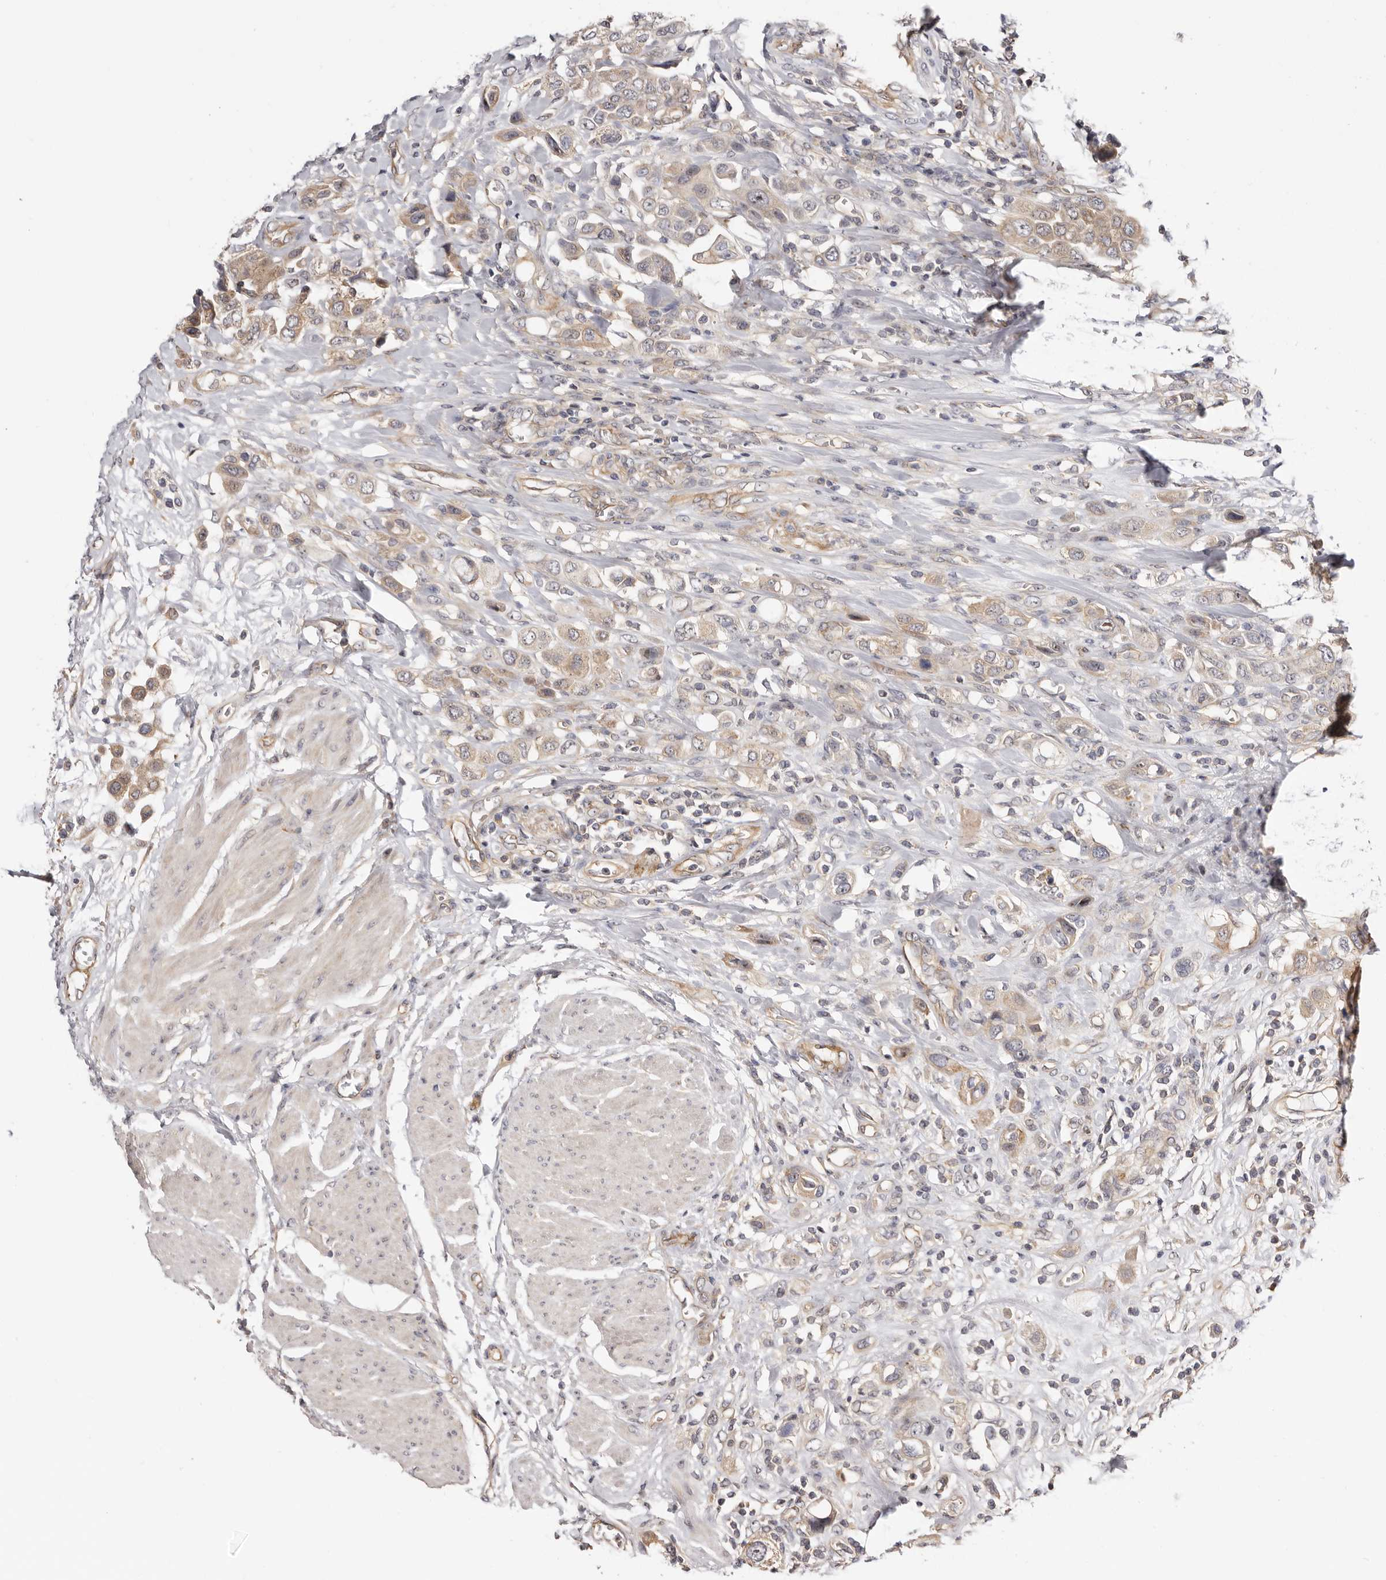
{"staining": {"intensity": "weak", "quantity": ">75%", "location": "cytoplasmic/membranous,nuclear"}, "tissue": "urothelial cancer", "cell_type": "Tumor cells", "image_type": "cancer", "snomed": [{"axis": "morphology", "description": "Urothelial carcinoma, High grade"}, {"axis": "topography", "description": "Urinary bladder"}], "caption": "Tumor cells demonstrate low levels of weak cytoplasmic/membranous and nuclear expression in about >75% of cells in human urothelial cancer.", "gene": "PANK4", "patient": {"sex": "male", "age": 50}}